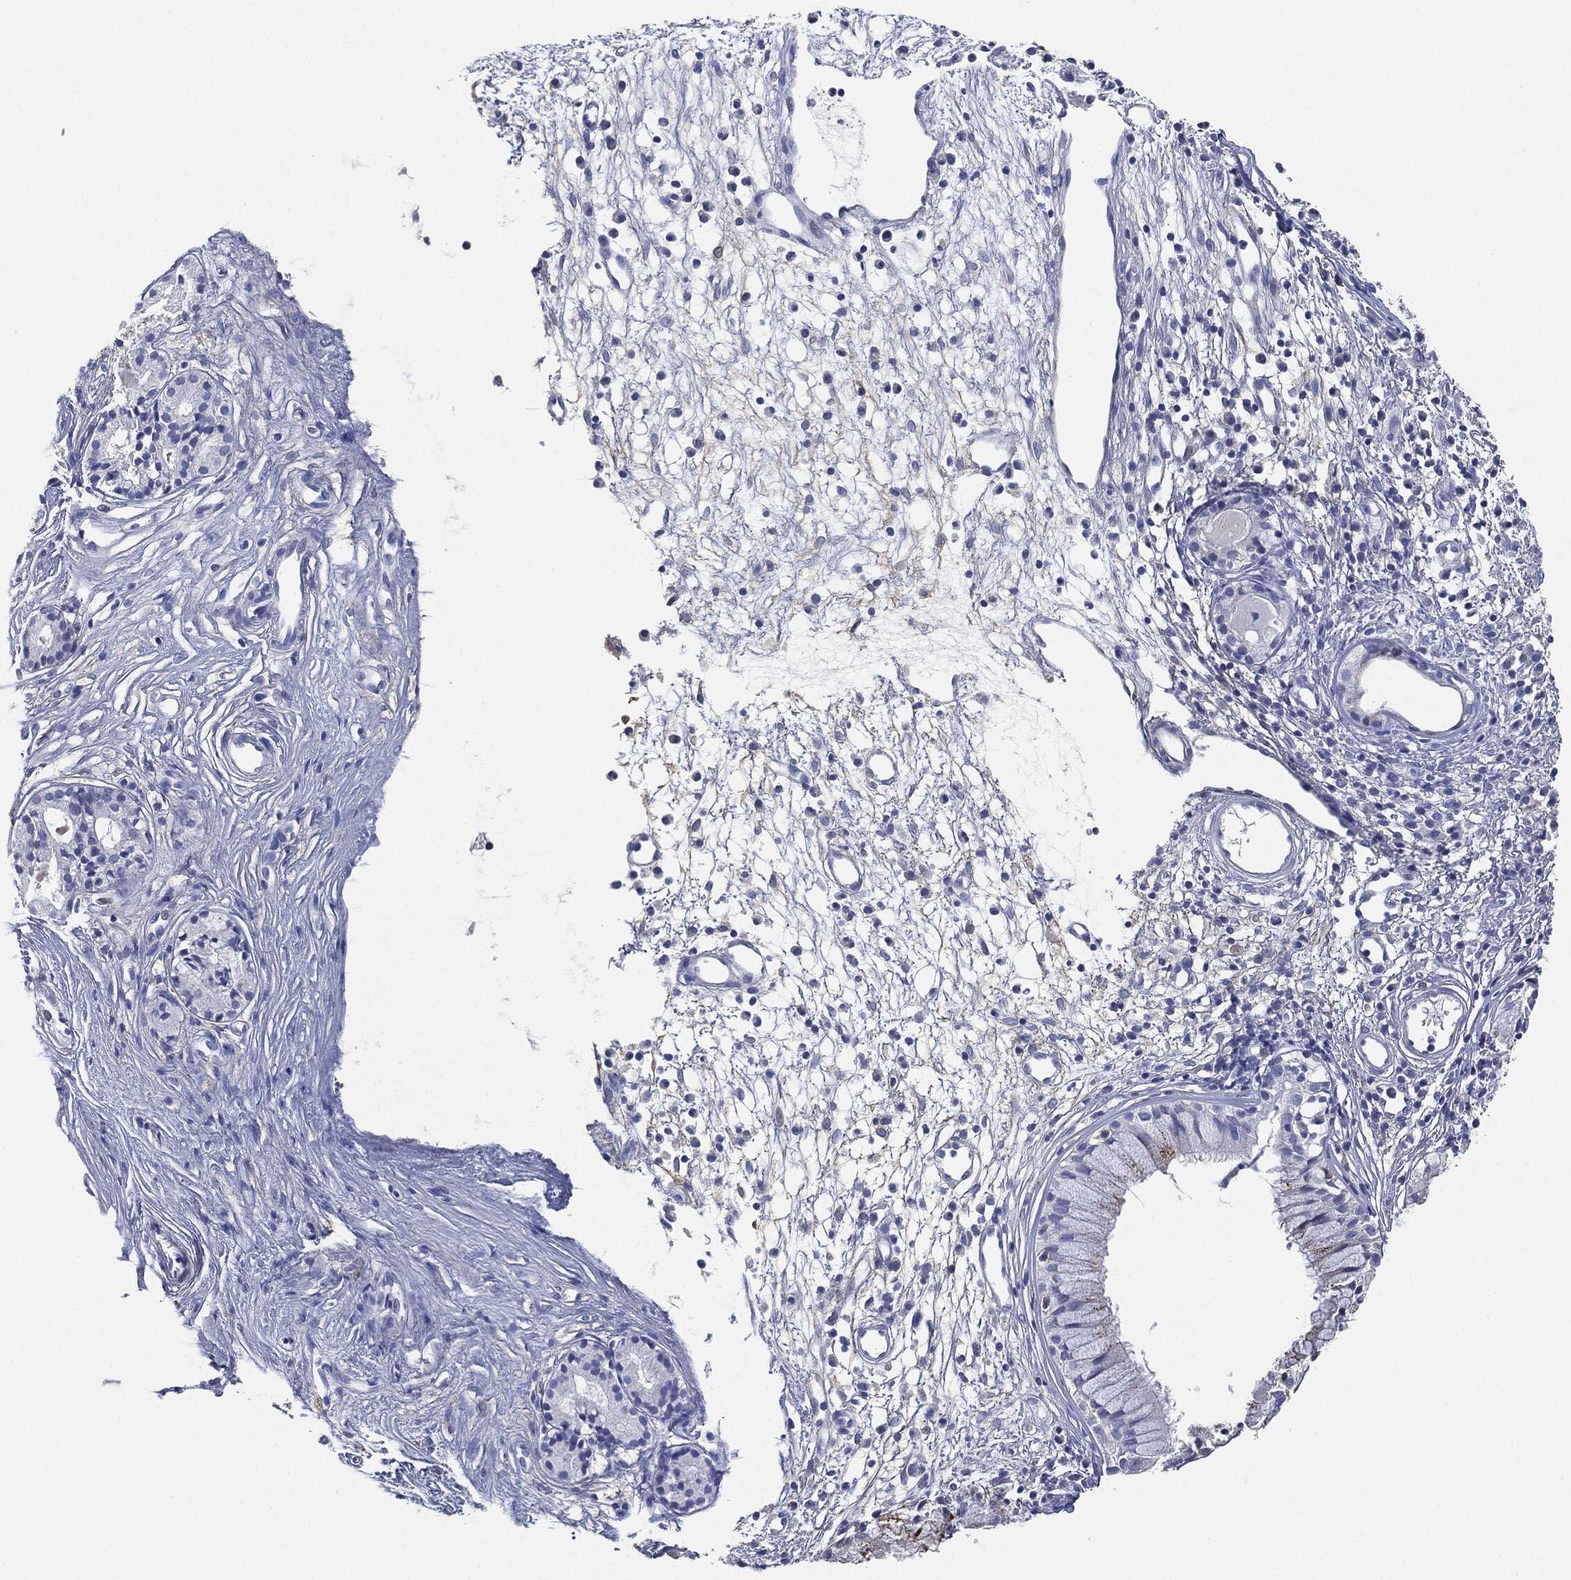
{"staining": {"intensity": "negative", "quantity": "none", "location": "none"}, "tissue": "nasopharynx", "cell_type": "Respiratory epithelial cells", "image_type": "normal", "snomed": [{"axis": "morphology", "description": "Normal tissue, NOS"}, {"axis": "topography", "description": "Nasopharynx"}], "caption": "DAB (3,3'-diaminobenzidine) immunohistochemical staining of unremarkable nasopharynx shows no significant expression in respiratory epithelial cells.", "gene": "NTRK1", "patient": {"sex": "male", "age": 77}}